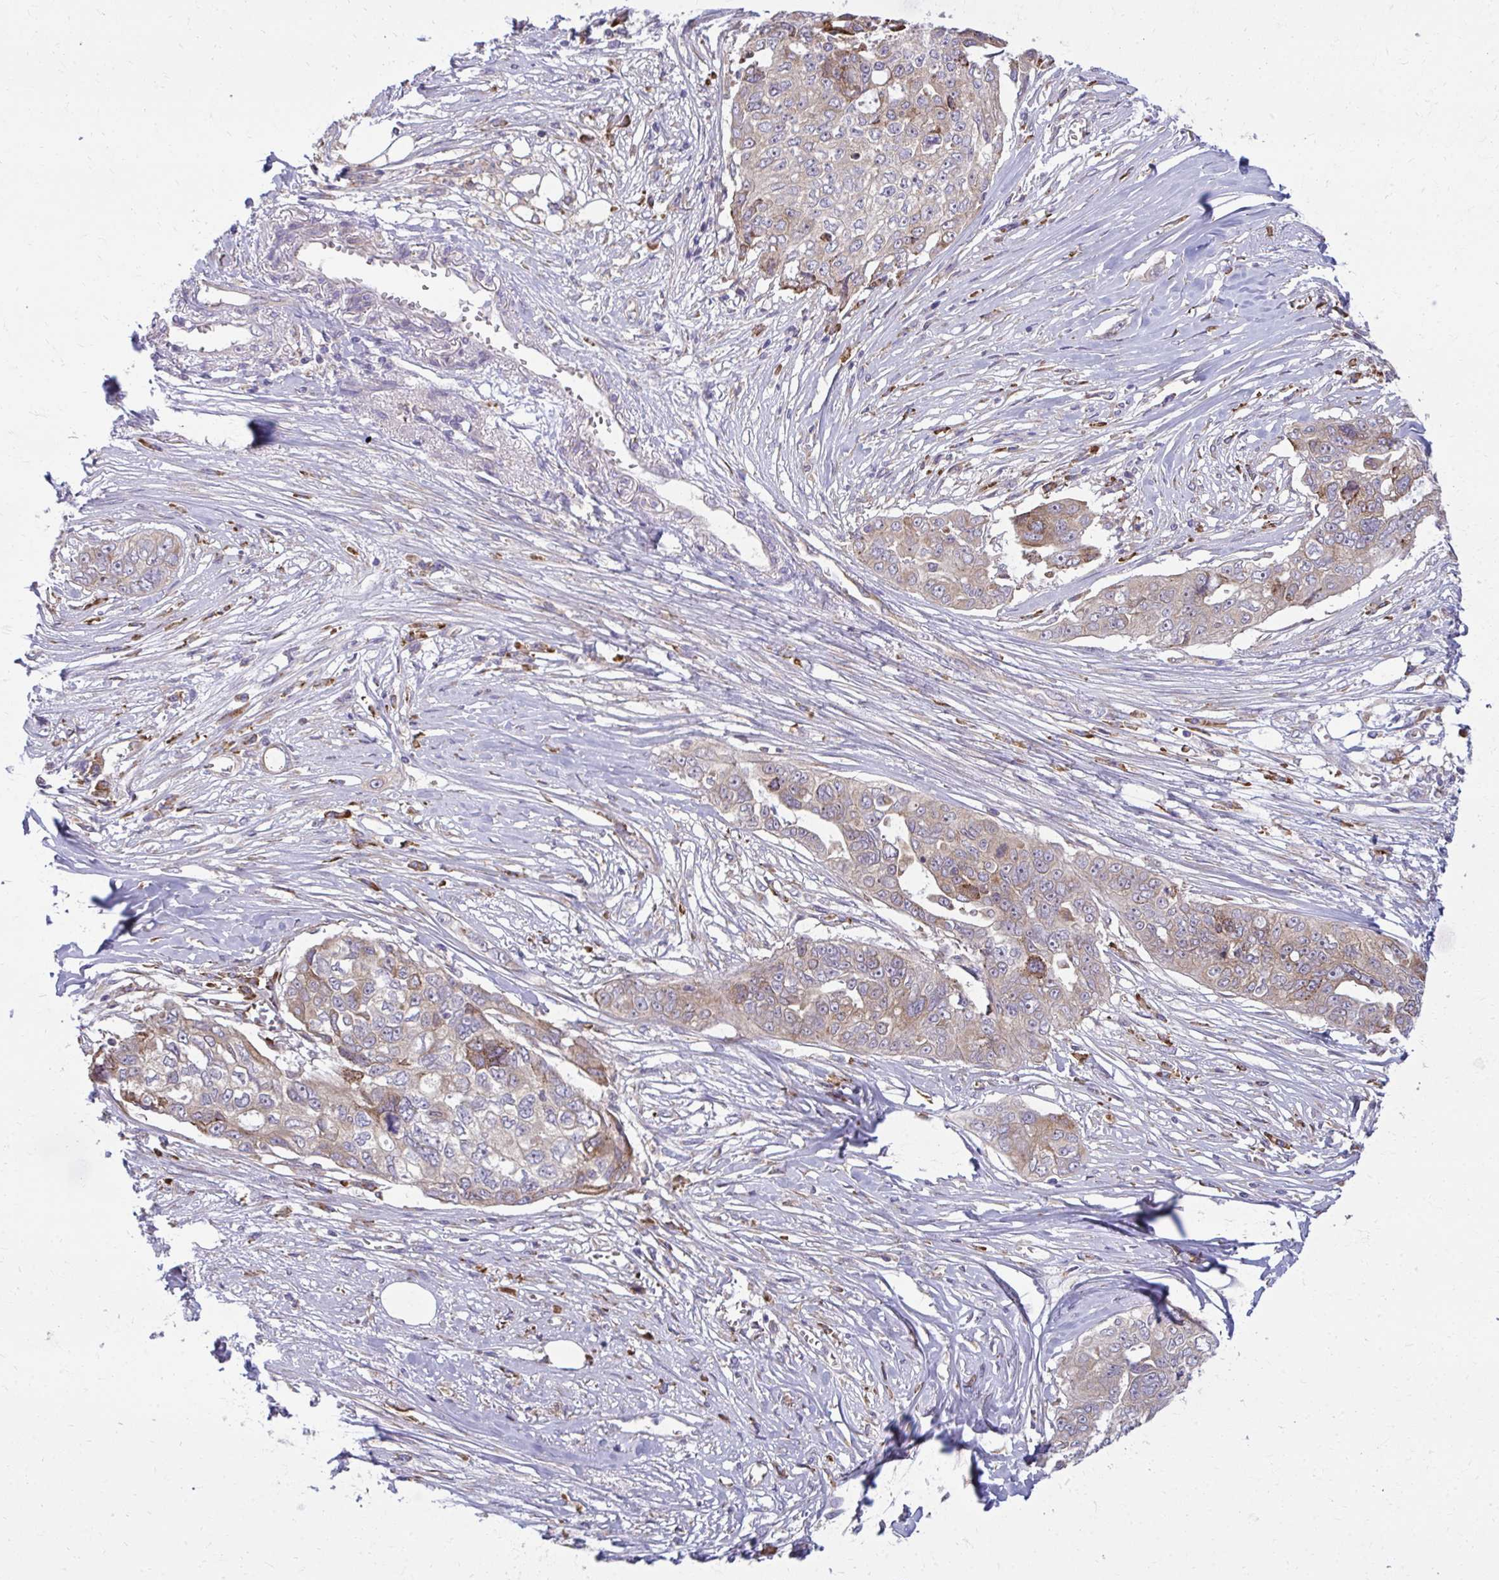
{"staining": {"intensity": "weak", "quantity": "25%-75%", "location": "cytoplasmic/membranous"}, "tissue": "ovarian cancer", "cell_type": "Tumor cells", "image_type": "cancer", "snomed": [{"axis": "morphology", "description": "Carcinoma, endometroid"}, {"axis": "topography", "description": "Ovary"}], "caption": "IHC (DAB (3,3'-diaminobenzidine)) staining of ovarian endometroid carcinoma displays weak cytoplasmic/membranous protein staining in about 25%-75% of tumor cells.", "gene": "CEMP1", "patient": {"sex": "female", "age": 70}}